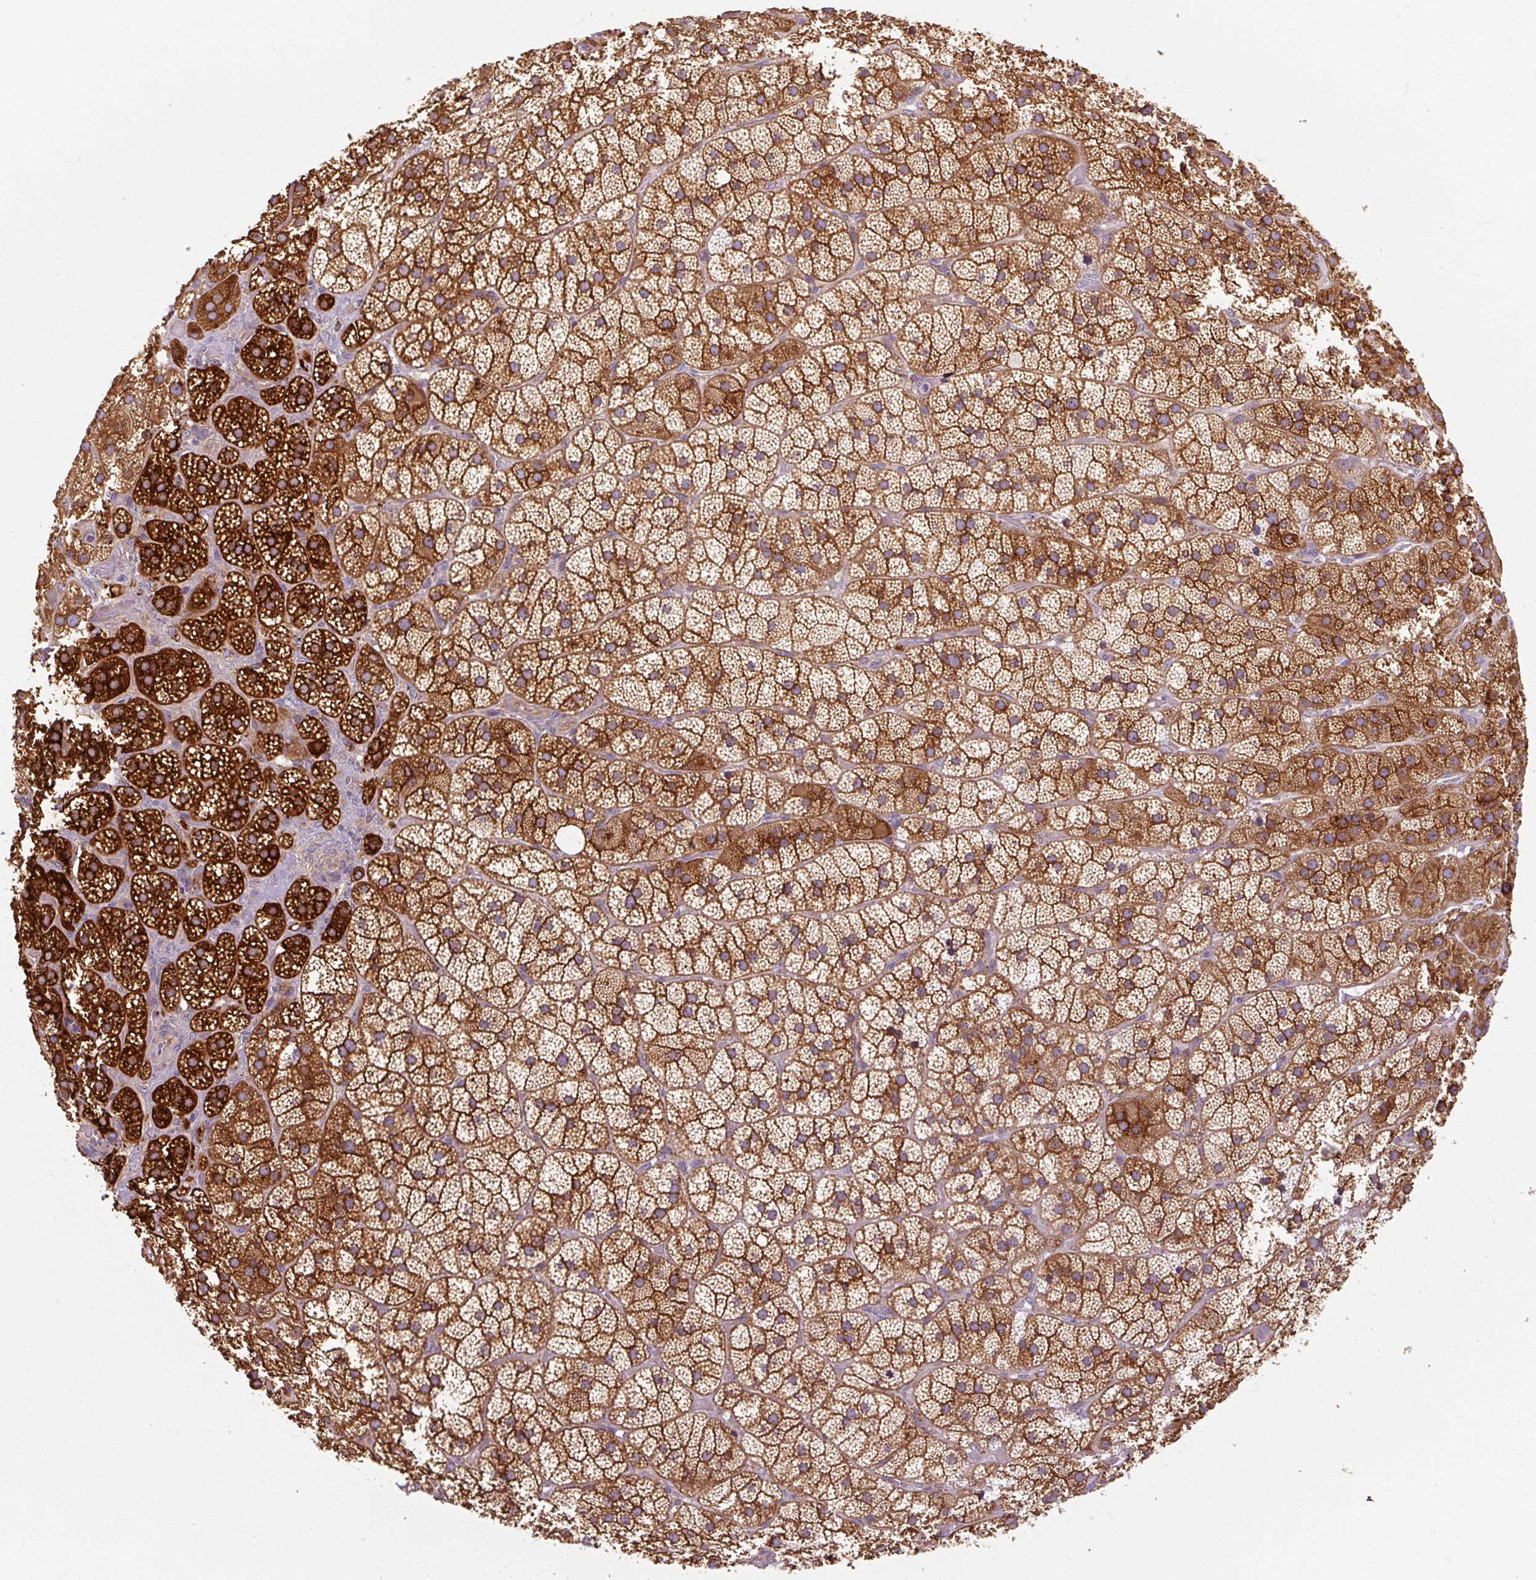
{"staining": {"intensity": "strong", "quantity": ">75%", "location": "cytoplasmic/membranous"}, "tissue": "adrenal gland", "cell_type": "Glandular cells", "image_type": "normal", "snomed": [{"axis": "morphology", "description": "Normal tissue, NOS"}, {"axis": "topography", "description": "Adrenal gland"}], "caption": "This micrograph demonstrates IHC staining of normal human adrenal gland, with high strong cytoplasmic/membranous expression in about >75% of glandular cells.", "gene": "TBC1D4", "patient": {"sex": "male", "age": 57}}